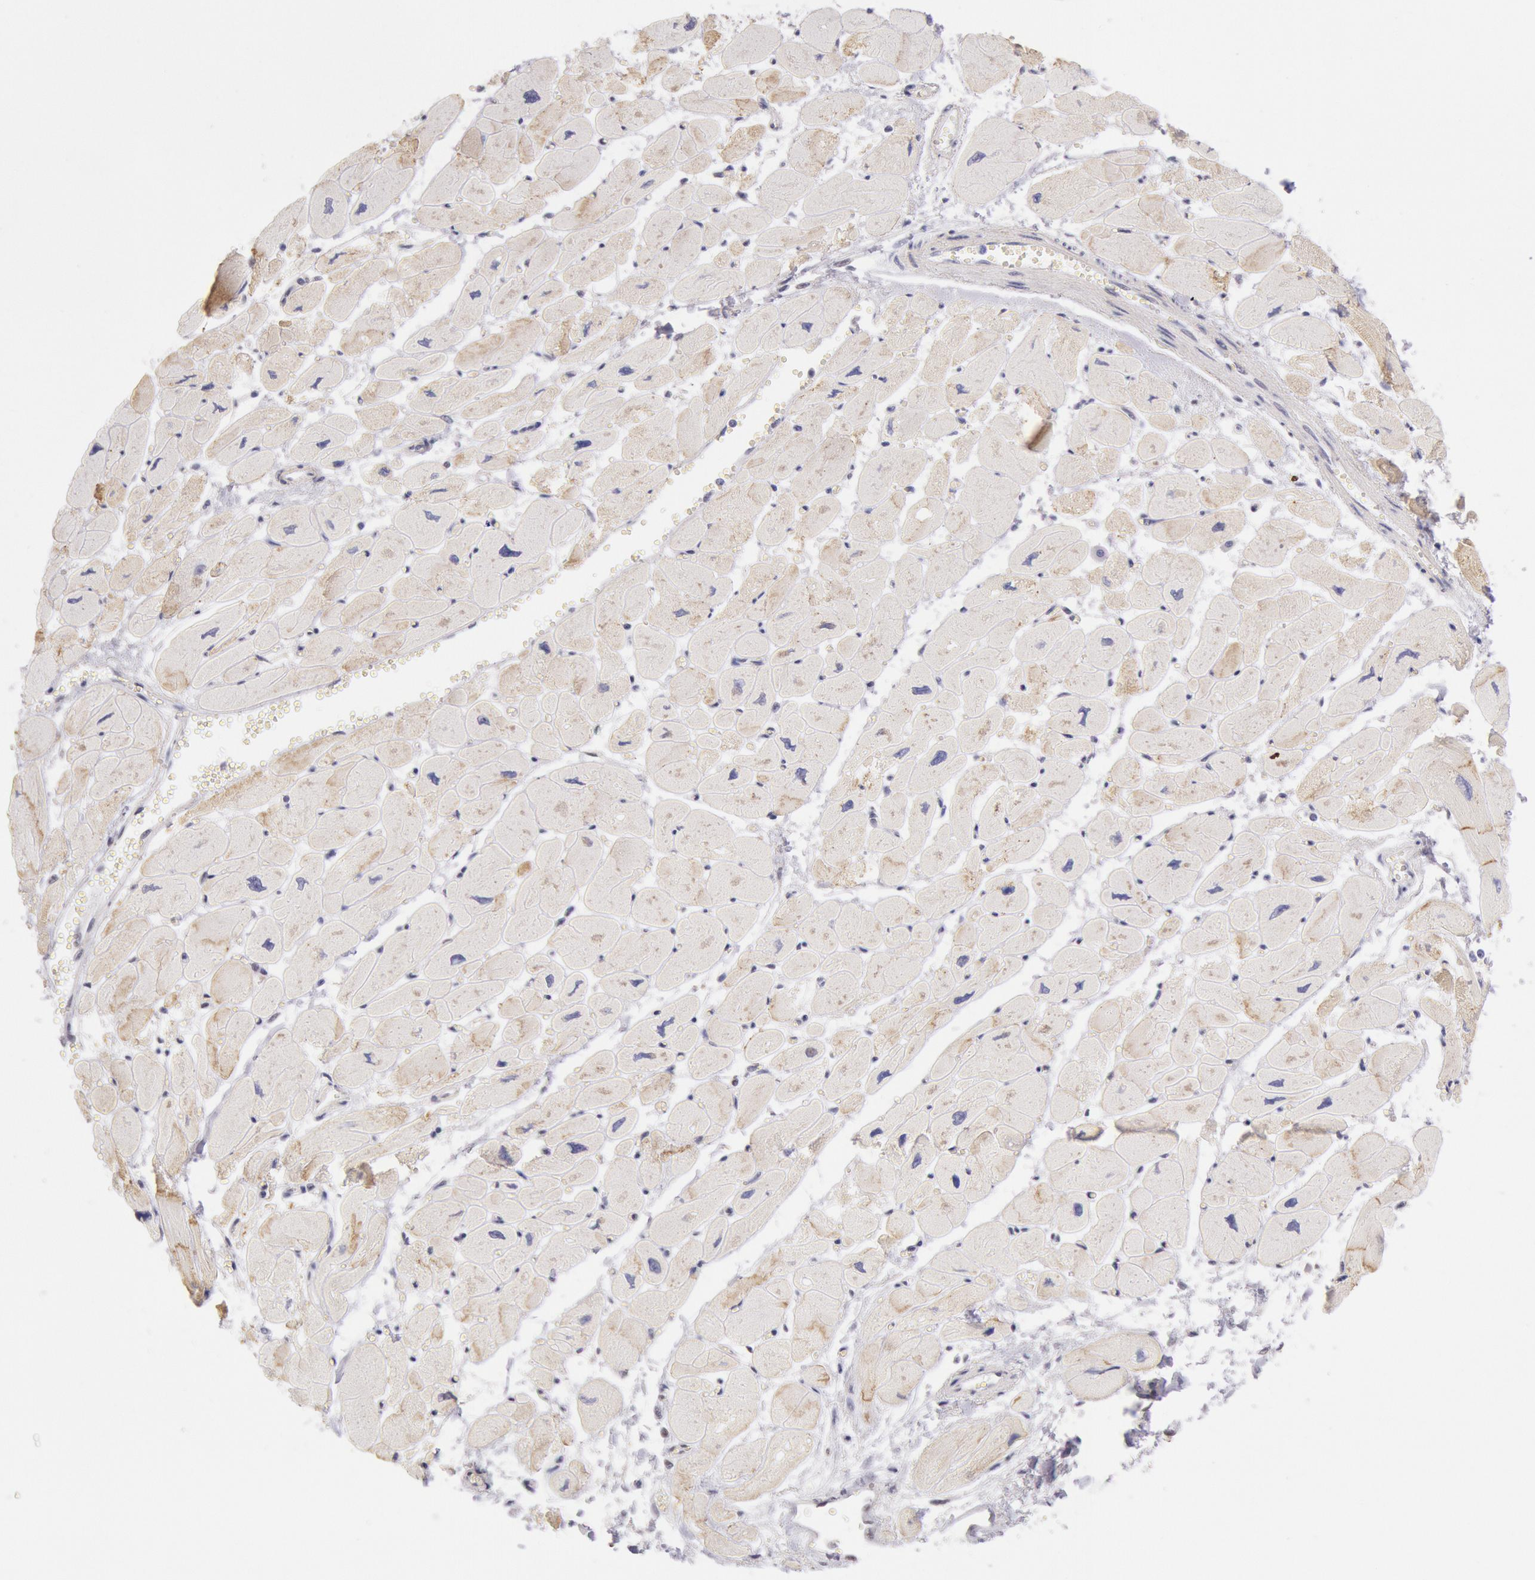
{"staining": {"intensity": "weak", "quantity": "<25%", "location": "cytoplasmic/membranous"}, "tissue": "heart muscle", "cell_type": "Cardiomyocytes", "image_type": "normal", "snomed": [{"axis": "morphology", "description": "Normal tissue, NOS"}, {"axis": "topography", "description": "Heart"}], "caption": "Human heart muscle stained for a protein using IHC demonstrates no expression in cardiomyocytes.", "gene": "TASL", "patient": {"sex": "female", "age": 54}}